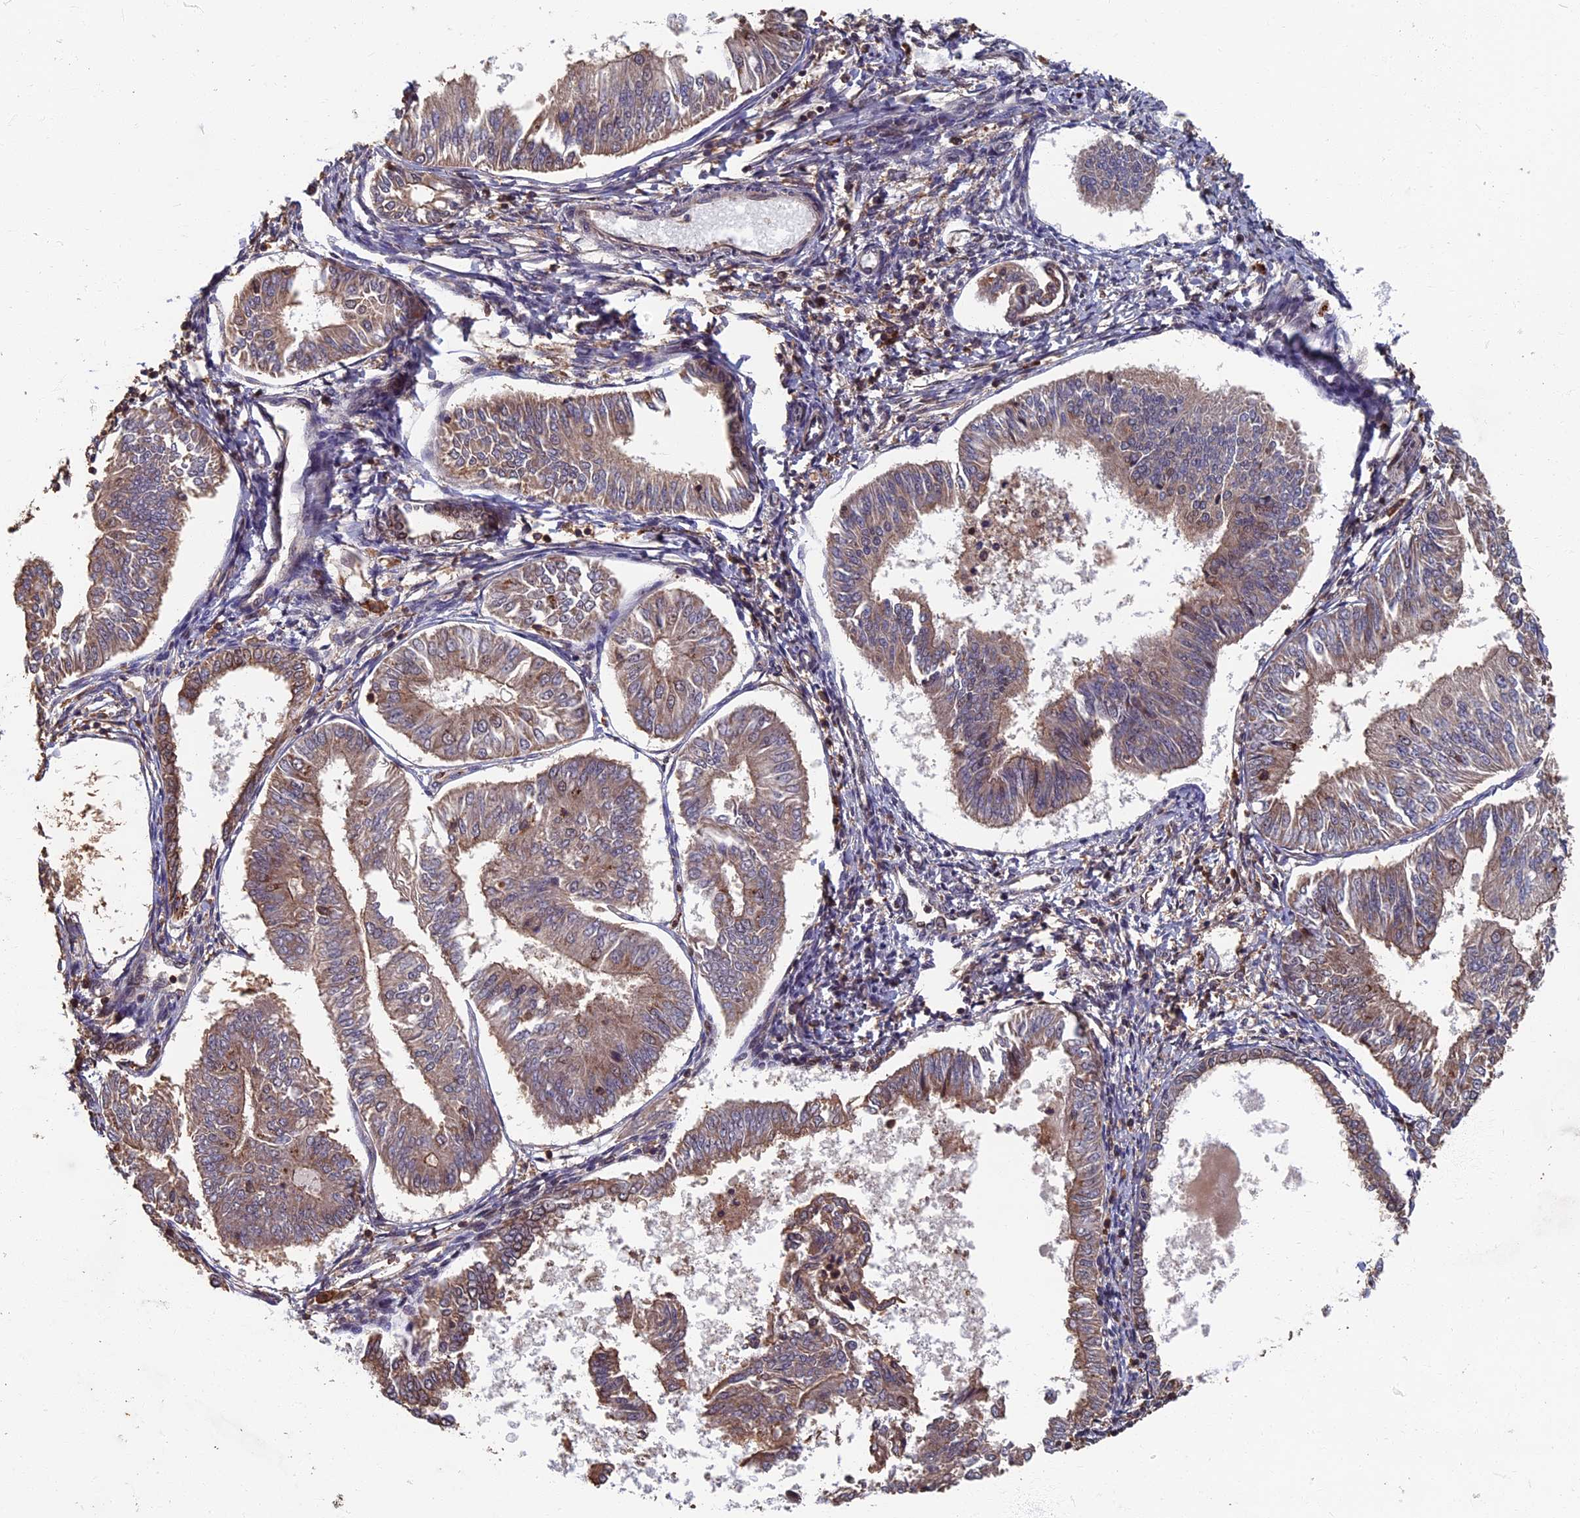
{"staining": {"intensity": "weak", "quantity": ">75%", "location": "cytoplasmic/membranous"}, "tissue": "endometrial cancer", "cell_type": "Tumor cells", "image_type": "cancer", "snomed": [{"axis": "morphology", "description": "Adenocarcinoma, NOS"}, {"axis": "topography", "description": "Endometrium"}], "caption": "Tumor cells exhibit low levels of weak cytoplasmic/membranous positivity in about >75% of cells in human adenocarcinoma (endometrial). (brown staining indicates protein expression, while blue staining denotes nuclei).", "gene": "RASGRF1", "patient": {"sex": "female", "age": 58}}